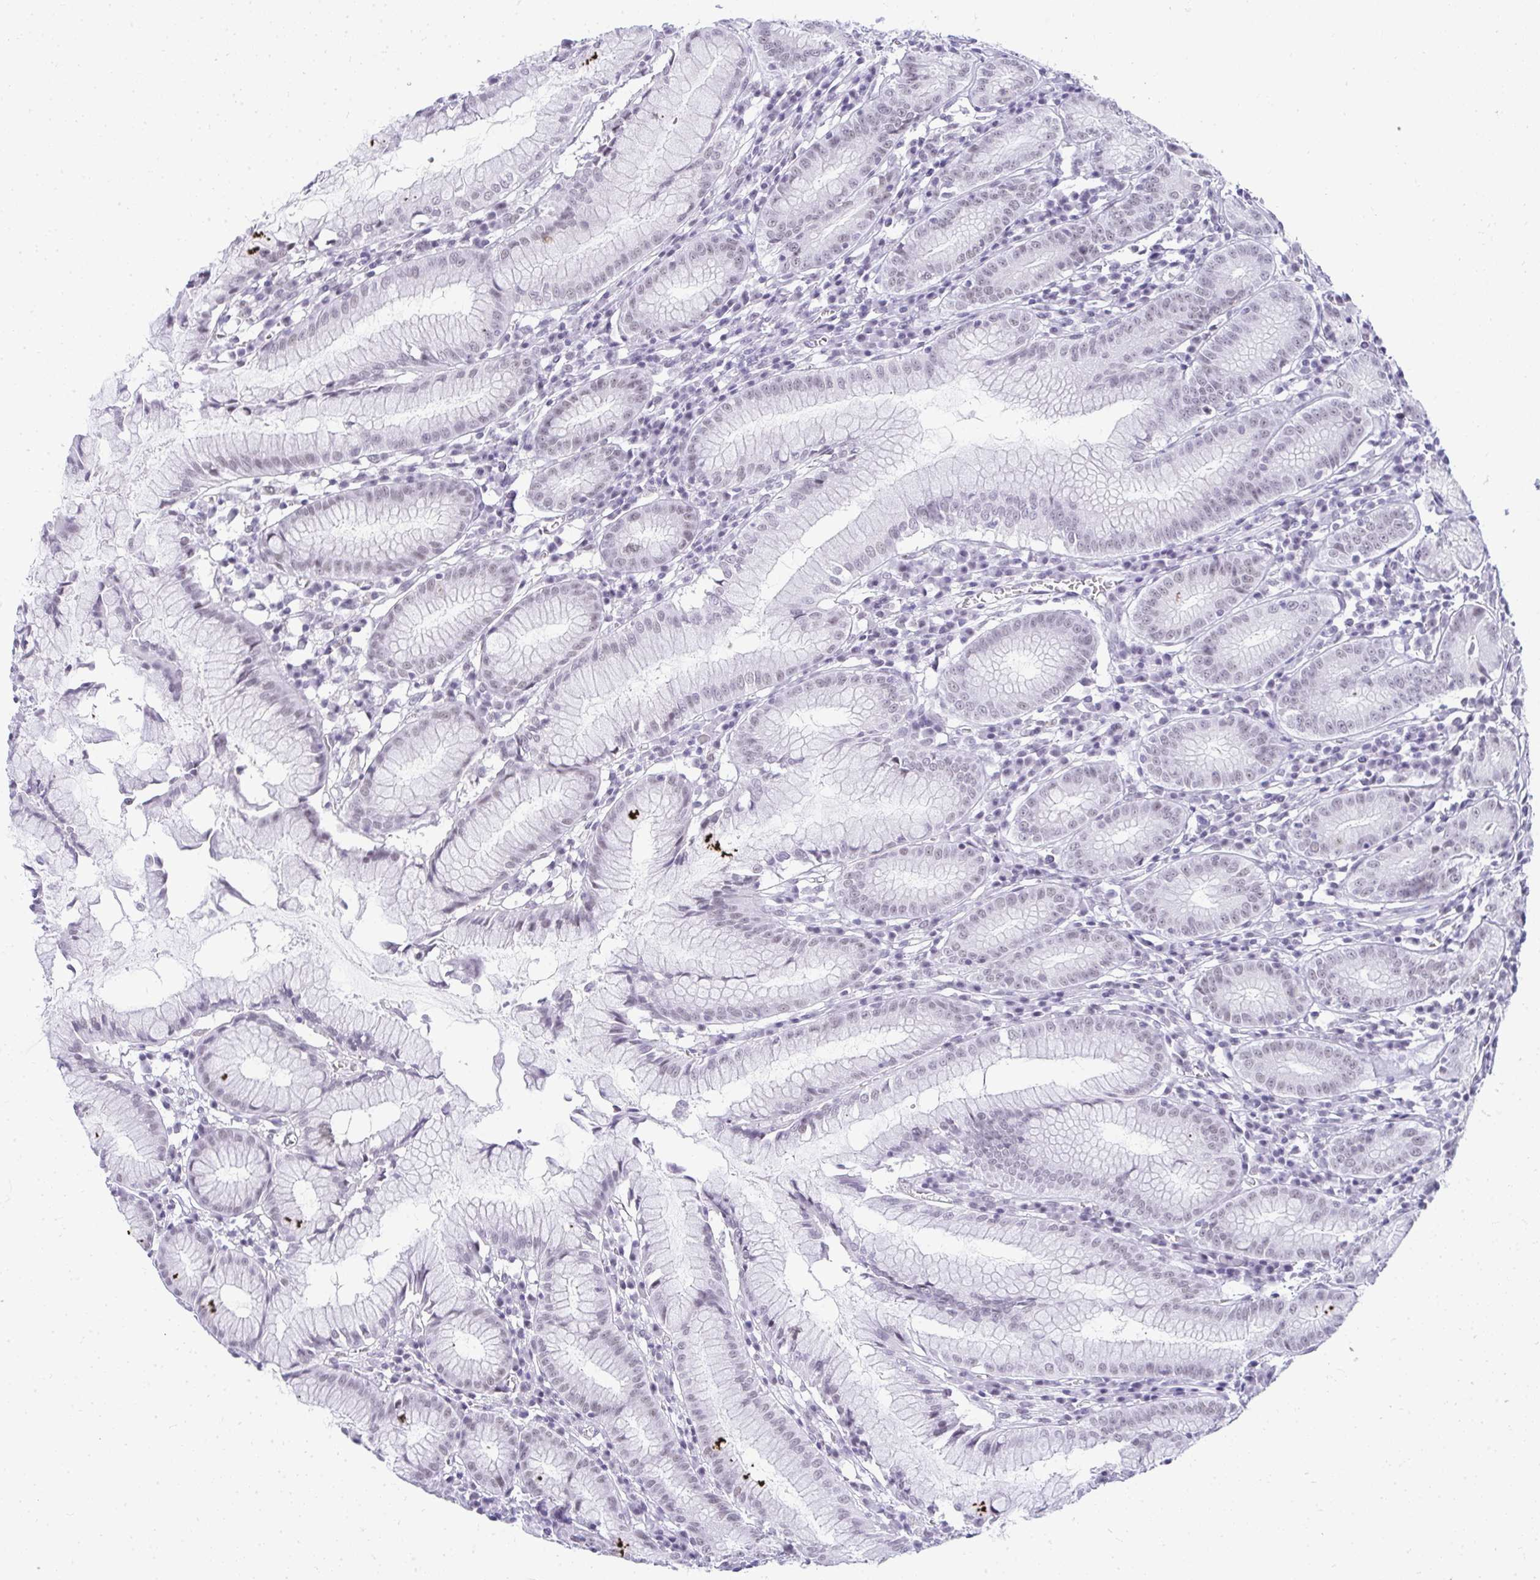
{"staining": {"intensity": "weak", "quantity": "25%-75%", "location": "nuclear"}, "tissue": "stomach", "cell_type": "Glandular cells", "image_type": "normal", "snomed": [{"axis": "morphology", "description": "Normal tissue, NOS"}, {"axis": "topography", "description": "Stomach"}], "caption": "Benign stomach was stained to show a protein in brown. There is low levels of weak nuclear positivity in about 25%-75% of glandular cells. The staining was performed using DAB (3,3'-diaminobenzidine), with brown indicating positive protein expression. Nuclei are stained blue with hematoxylin.", "gene": "PLA2G1B", "patient": {"sex": "male", "age": 55}}